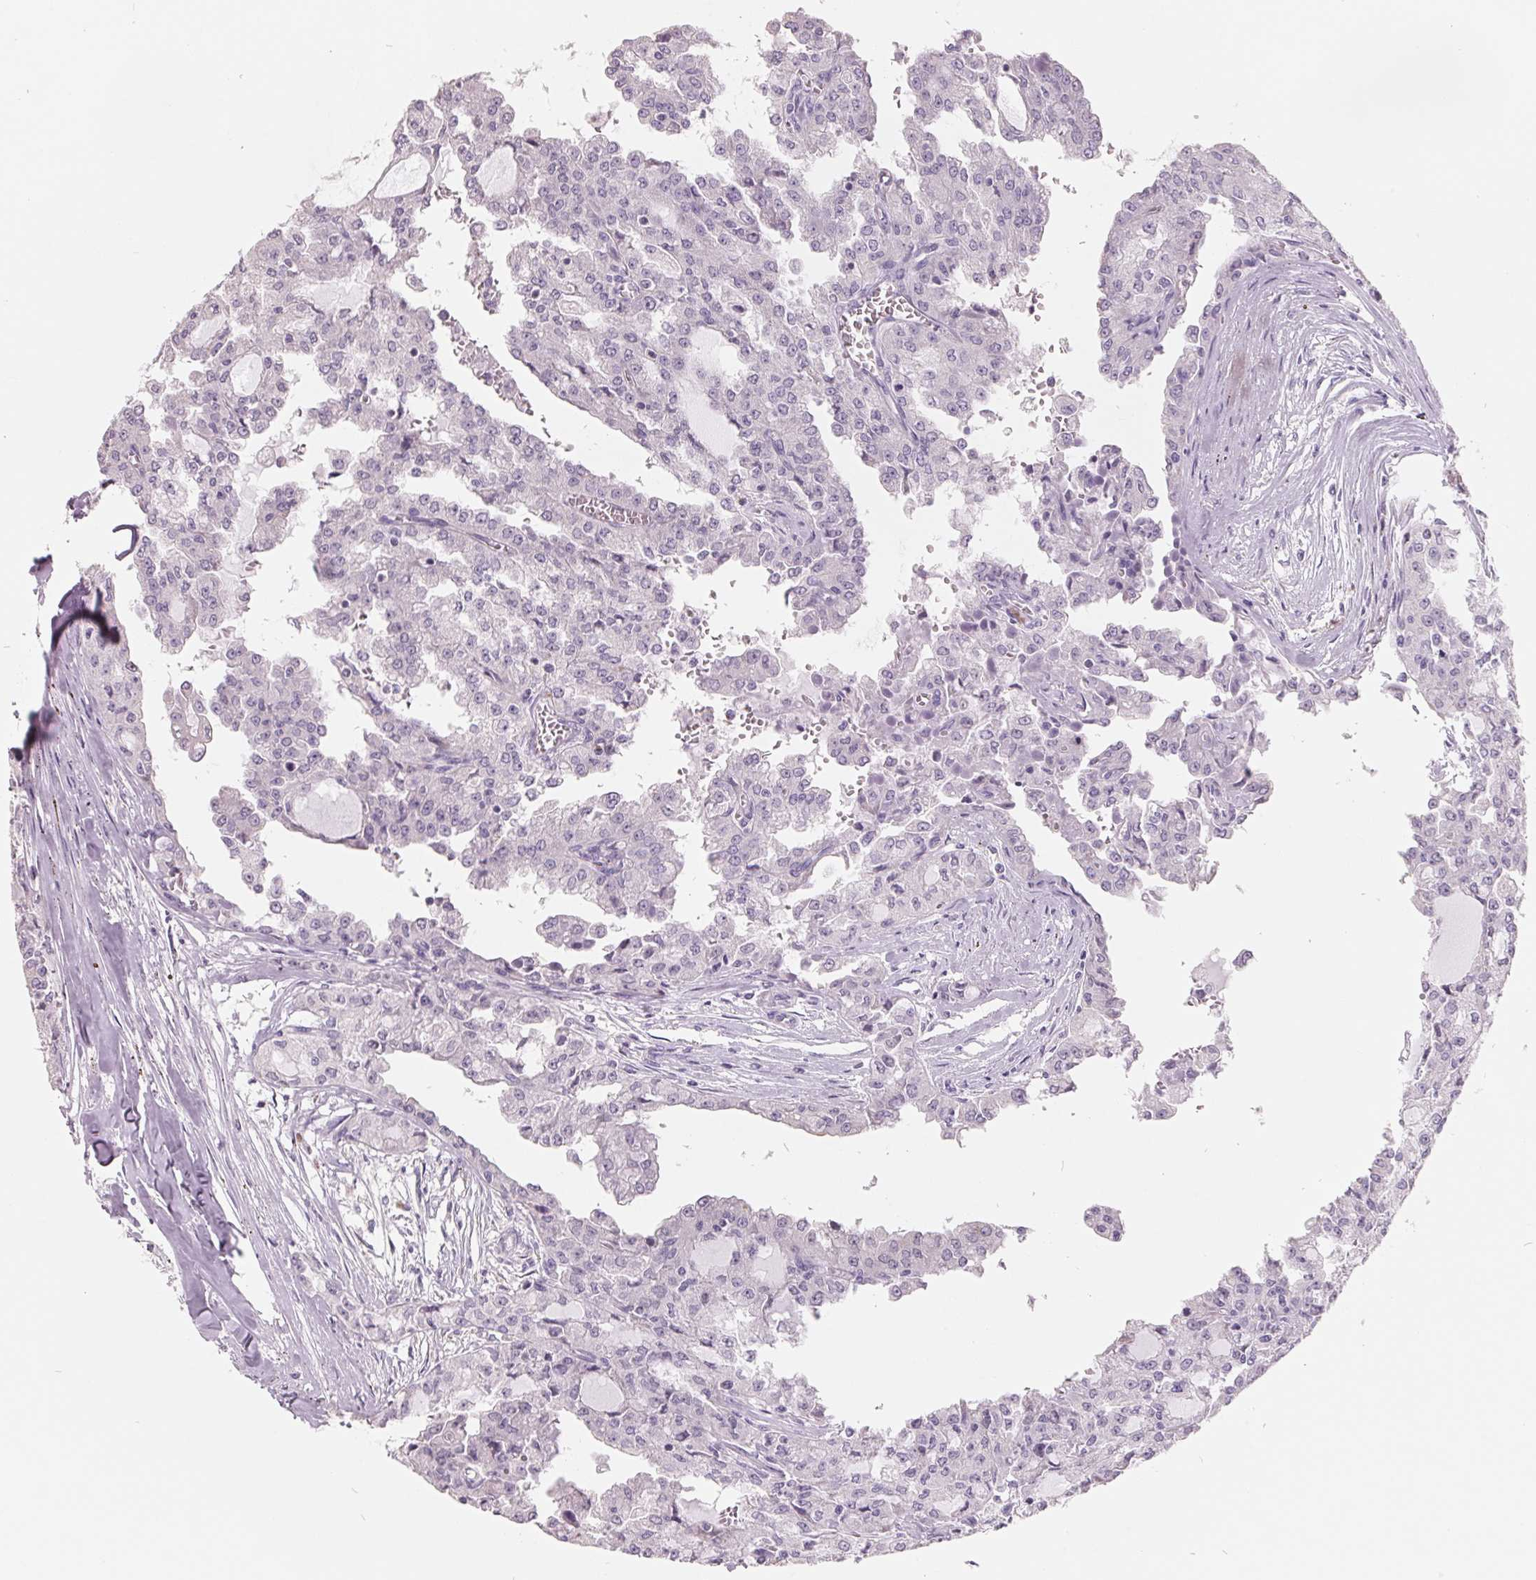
{"staining": {"intensity": "negative", "quantity": "none", "location": "none"}, "tissue": "head and neck cancer", "cell_type": "Tumor cells", "image_type": "cancer", "snomed": [{"axis": "morphology", "description": "Adenocarcinoma, NOS"}, {"axis": "topography", "description": "Head-Neck"}], "caption": "Human head and neck cancer (adenocarcinoma) stained for a protein using immunohistochemistry demonstrates no staining in tumor cells.", "gene": "FTCD", "patient": {"sex": "male", "age": 64}}